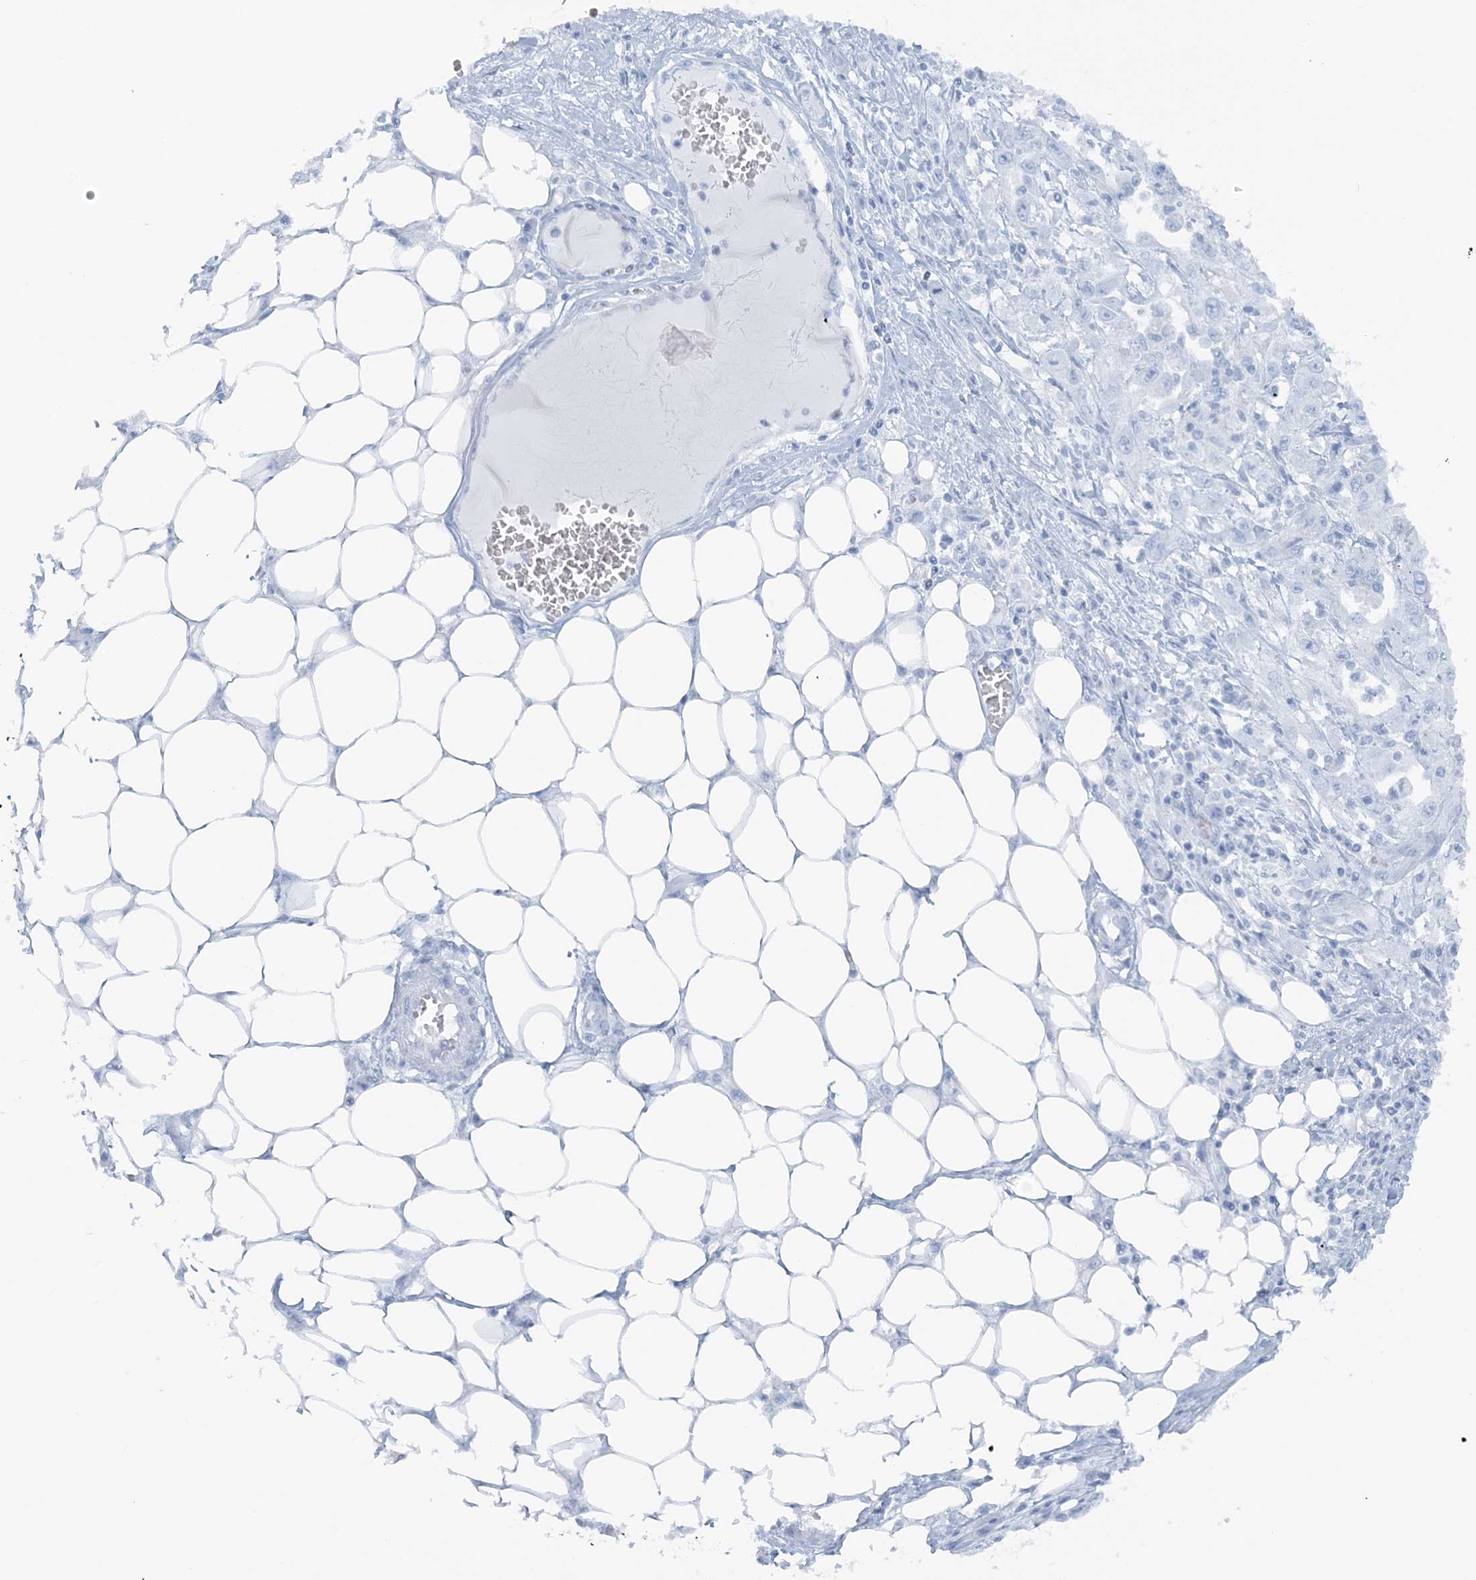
{"staining": {"intensity": "negative", "quantity": "none", "location": "none"}, "tissue": "skin cancer", "cell_type": "Tumor cells", "image_type": "cancer", "snomed": [{"axis": "morphology", "description": "Squamous cell carcinoma, NOS"}, {"axis": "morphology", "description": "Squamous cell carcinoma, metastatic, NOS"}, {"axis": "topography", "description": "Skin"}, {"axis": "topography", "description": "Lymph node"}], "caption": "This is an immunohistochemistry image of skin cancer (metastatic squamous cell carcinoma). There is no expression in tumor cells.", "gene": "ATP11A", "patient": {"sex": "male", "age": 75}}